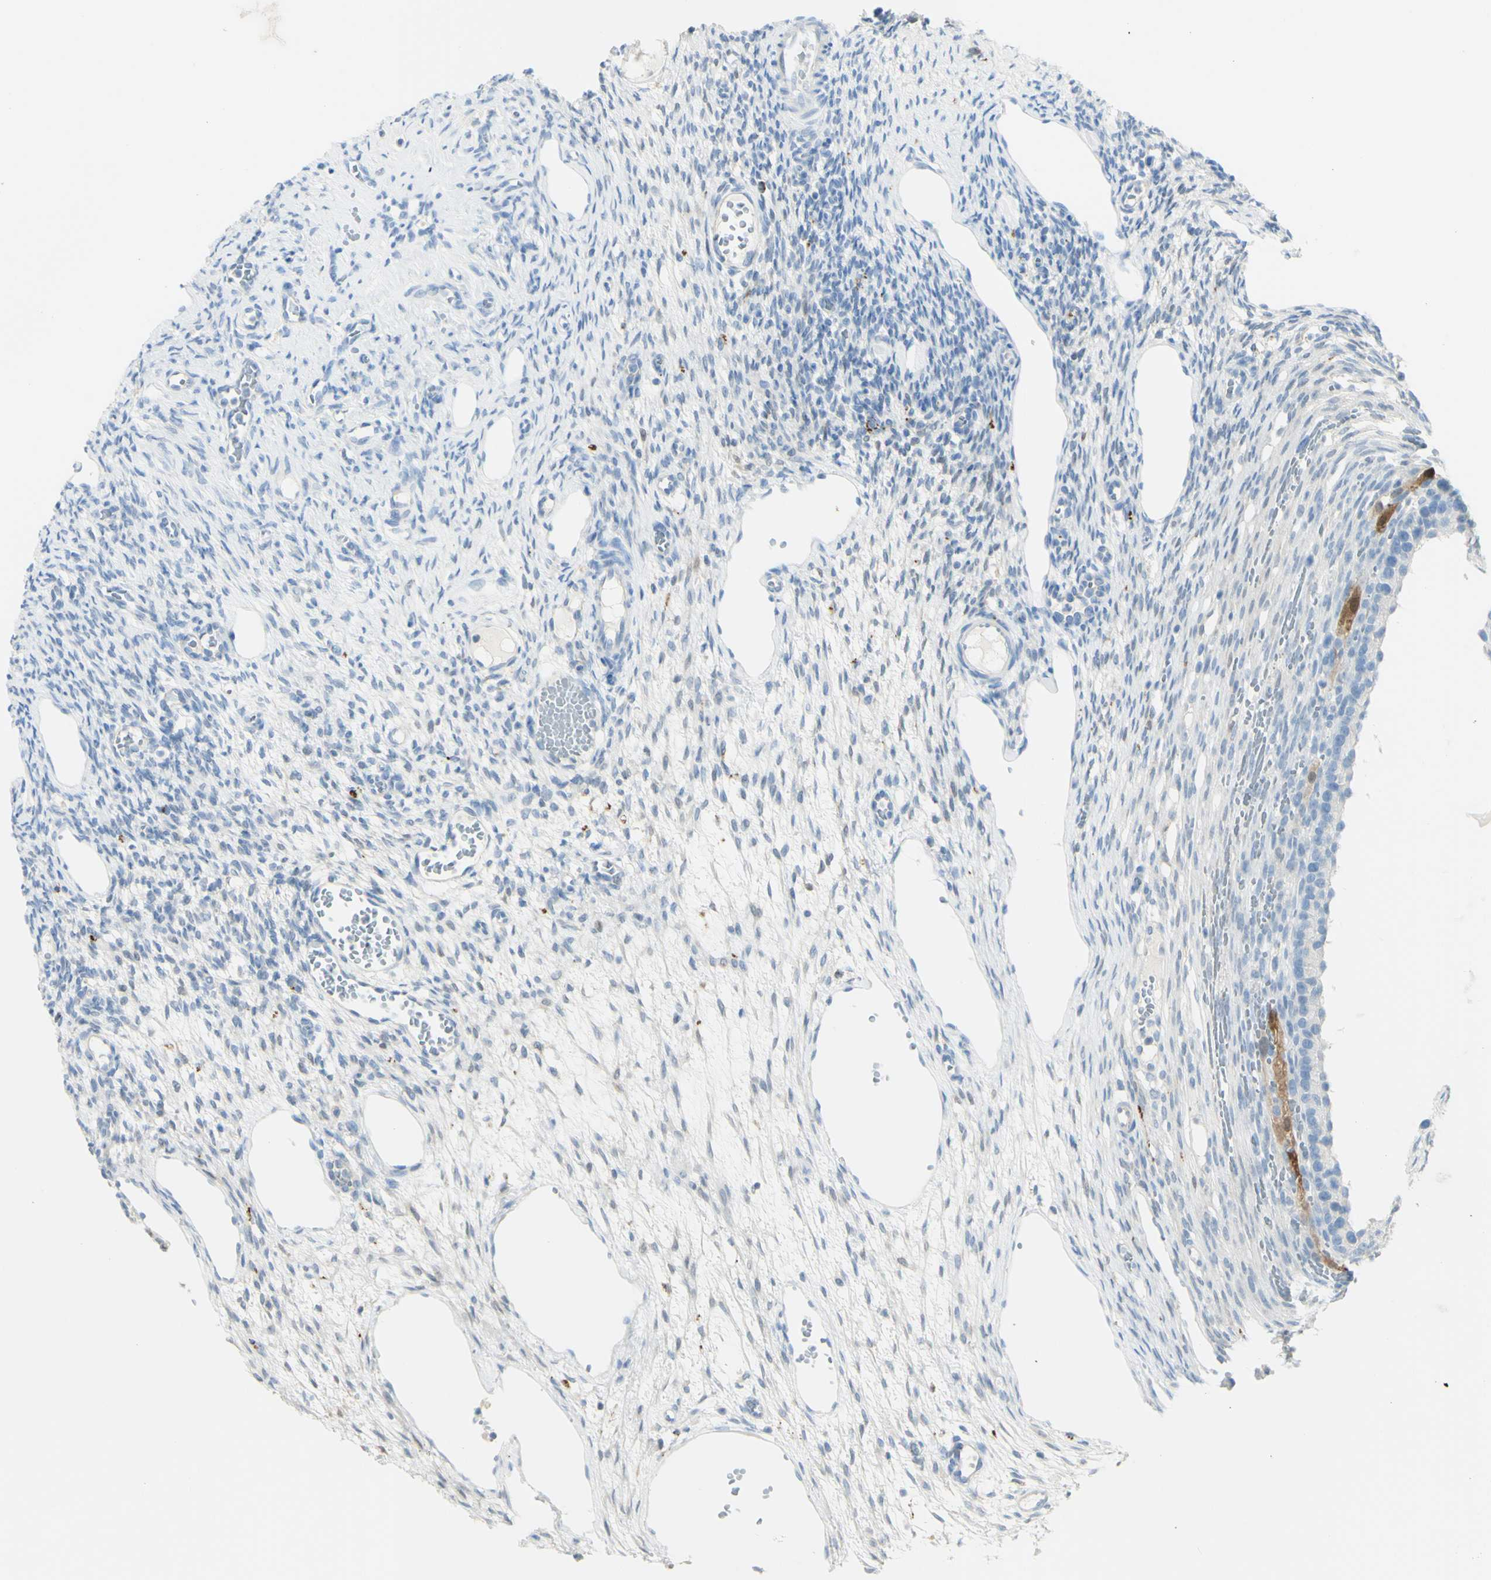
{"staining": {"intensity": "strong", "quantity": ">75%", "location": "cytoplasmic/membranous"}, "tissue": "ovary", "cell_type": "Follicle cells", "image_type": "normal", "snomed": [{"axis": "morphology", "description": "Normal tissue, NOS"}, {"axis": "topography", "description": "Ovary"}], "caption": "A micrograph of ovary stained for a protein demonstrates strong cytoplasmic/membranous brown staining in follicle cells.", "gene": "TSPAN1", "patient": {"sex": "female", "age": 33}}